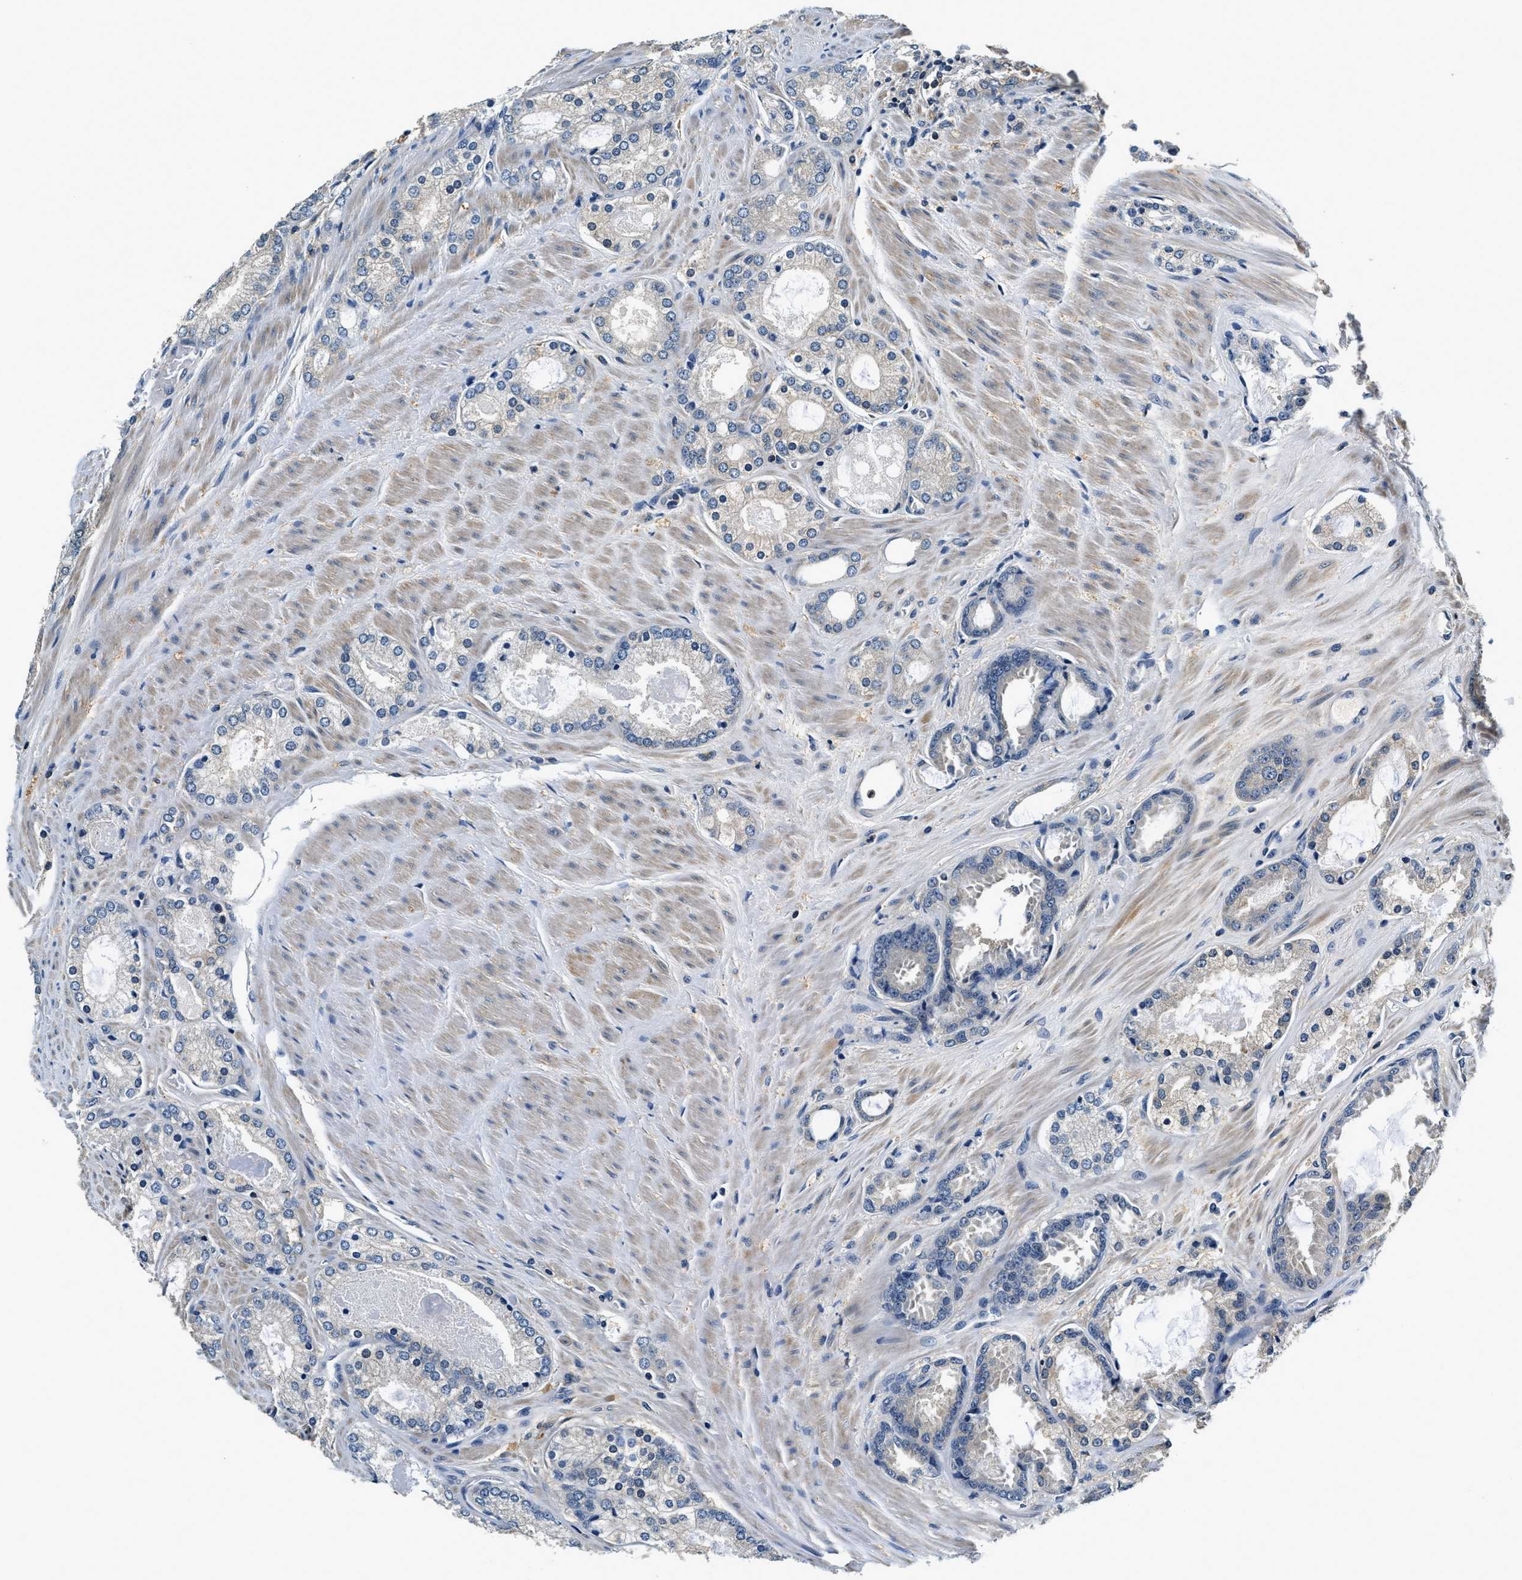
{"staining": {"intensity": "negative", "quantity": "none", "location": "none"}, "tissue": "prostate cancer", "cell_type": "Tumor cells", "image_type": "cancer", "snomed": [{"axis": "morphology", "description": "Adenocarcinoma, High grade"}, {"axis": "topography", "description": "Prostate"}], "caption": "Tumor cells show no significant protein expression in prostate adenocarcinoma (high-grade).", "gene": "RESF1", "patient": {"sex": "male", "age": 65}}